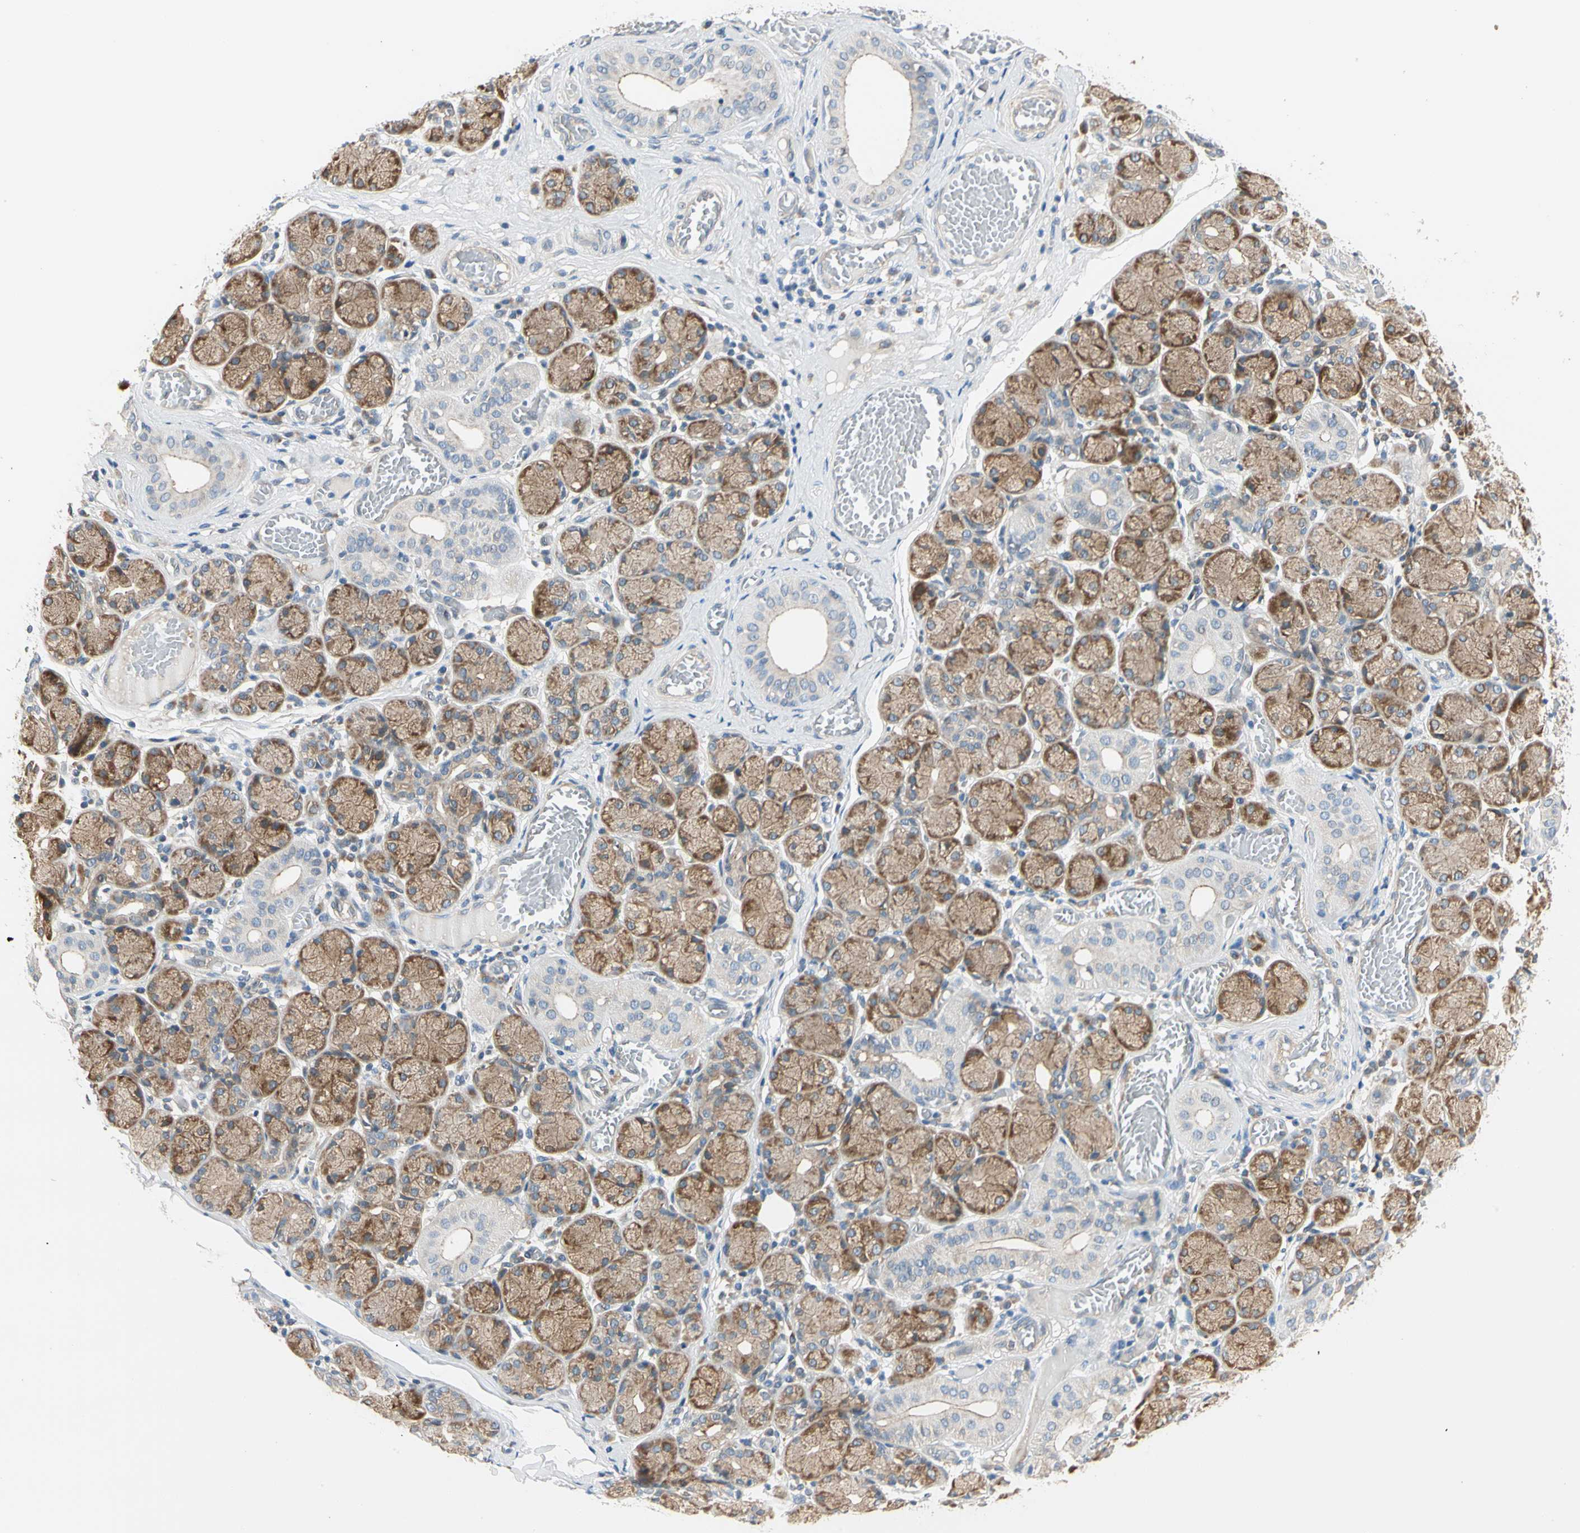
{"staining": {"intensity": "moderate", "quantity": "25%-75%", "location": "cytoplasmic/membranous"}, "tissue": "salivary gland", "cell_type": "Glandular cells", "image_type": "normal", "snomed": [{"axis": "morphology", "description": "Normal tissue, NOS"}, {"axis": "topography", "description": "Salivary gland"}], "caption": "The histopathology image shows a brown stain indicating the presence of a protein in the cytoplasmic/membranous of glandular cells in salivary gland. (Brightfield microscopy of DAB IHC at high magnification).", "gene": "ROCK2", "patient": {"sex": "female", "age": 24}}